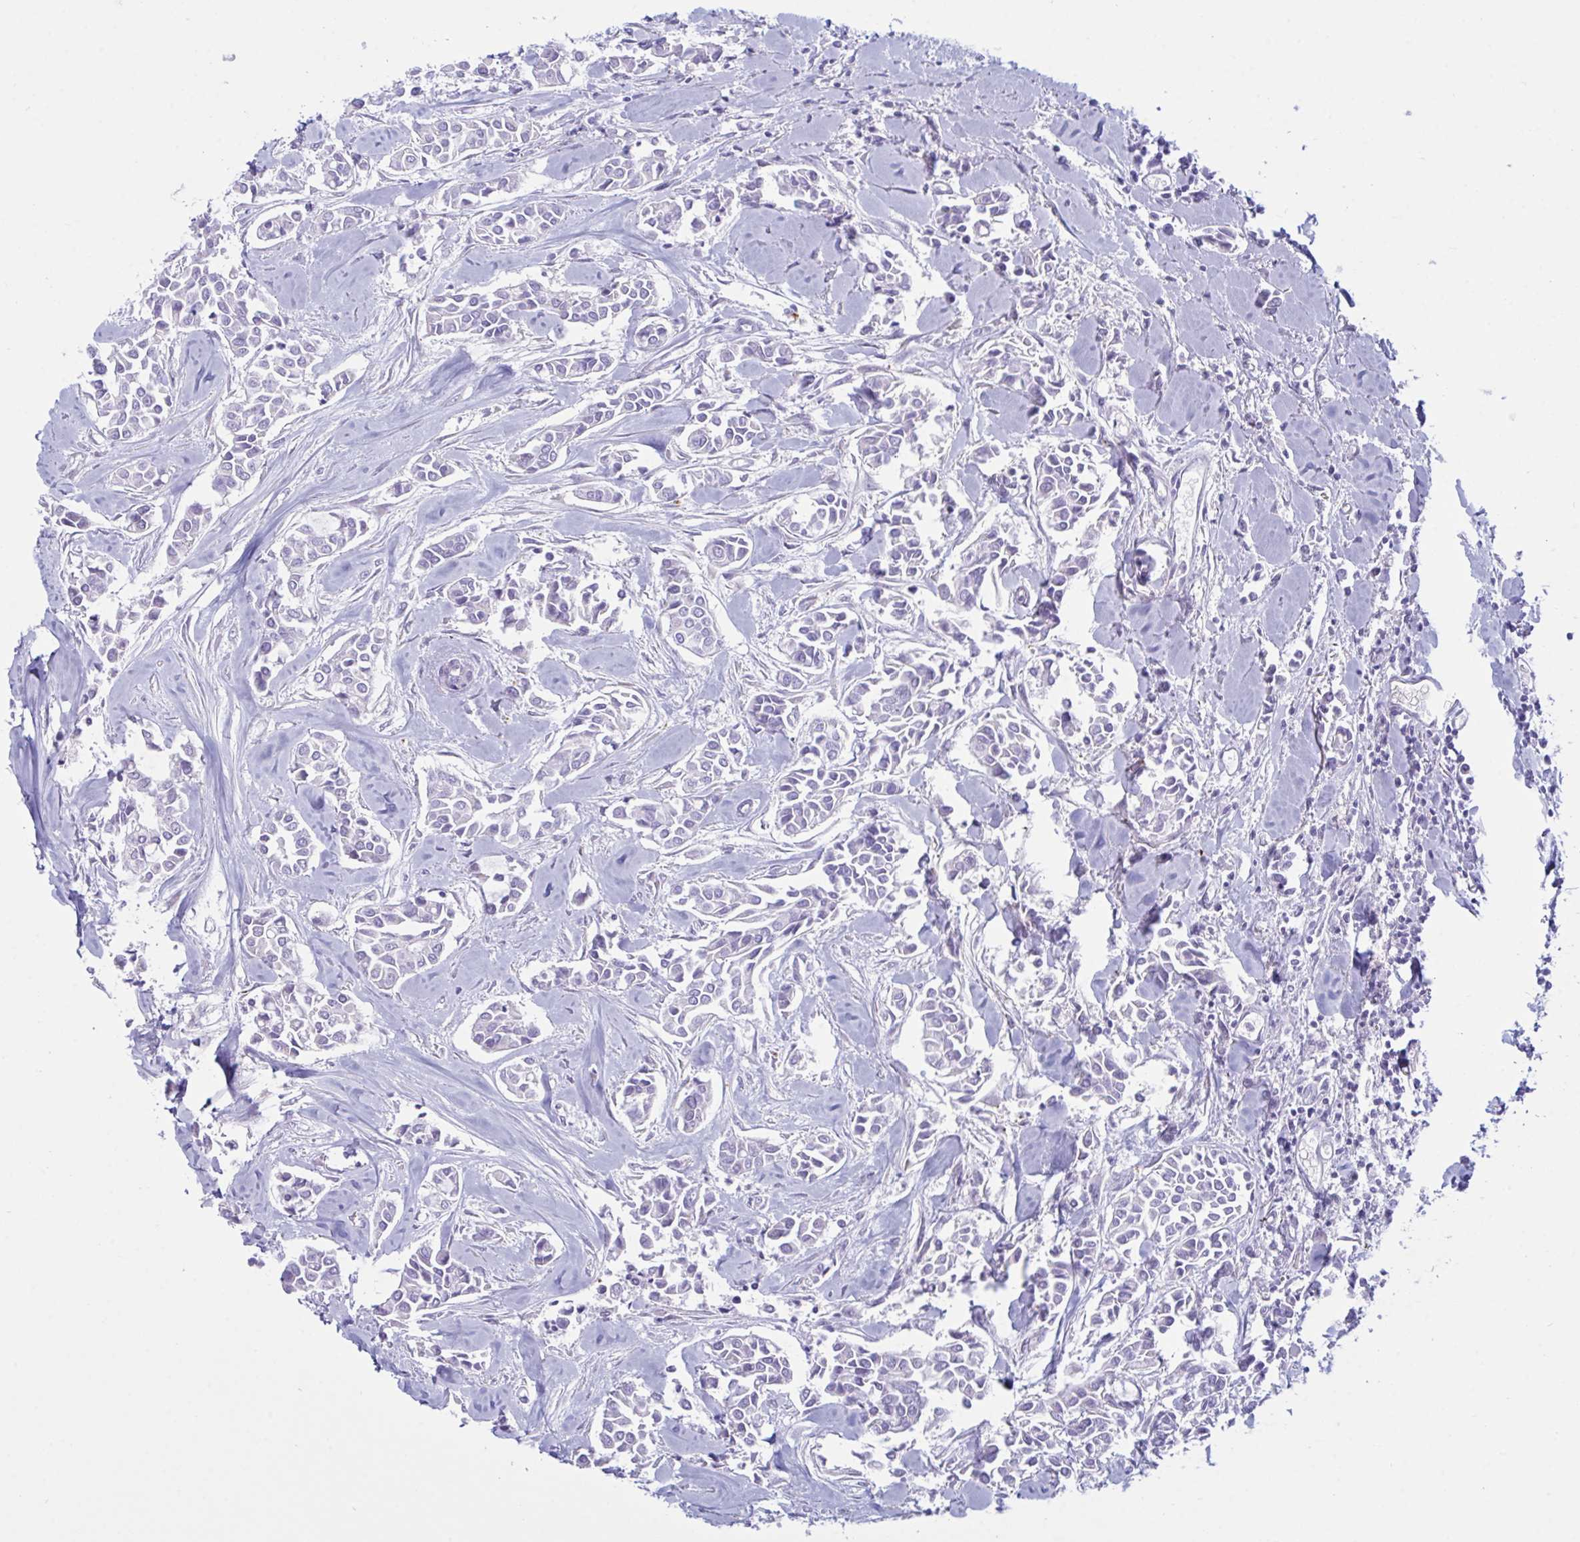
{"staining": {"intensity": "negative", "quantity": "none", "location": "none"}, "tissue": "breast cancer", "cell_type": "Tumor cells", "image_type": "cancer", "snomed": [{"axis": "morphology", "description": "Duct carcinoma"}, {"axis": "topography", "description": "Breast"}], "caption": "There is no significant staining in tumor cells of breast intraductal carcinoma.", "gene": "BBS1", "patient": {"sex": "female", "age": 84}}